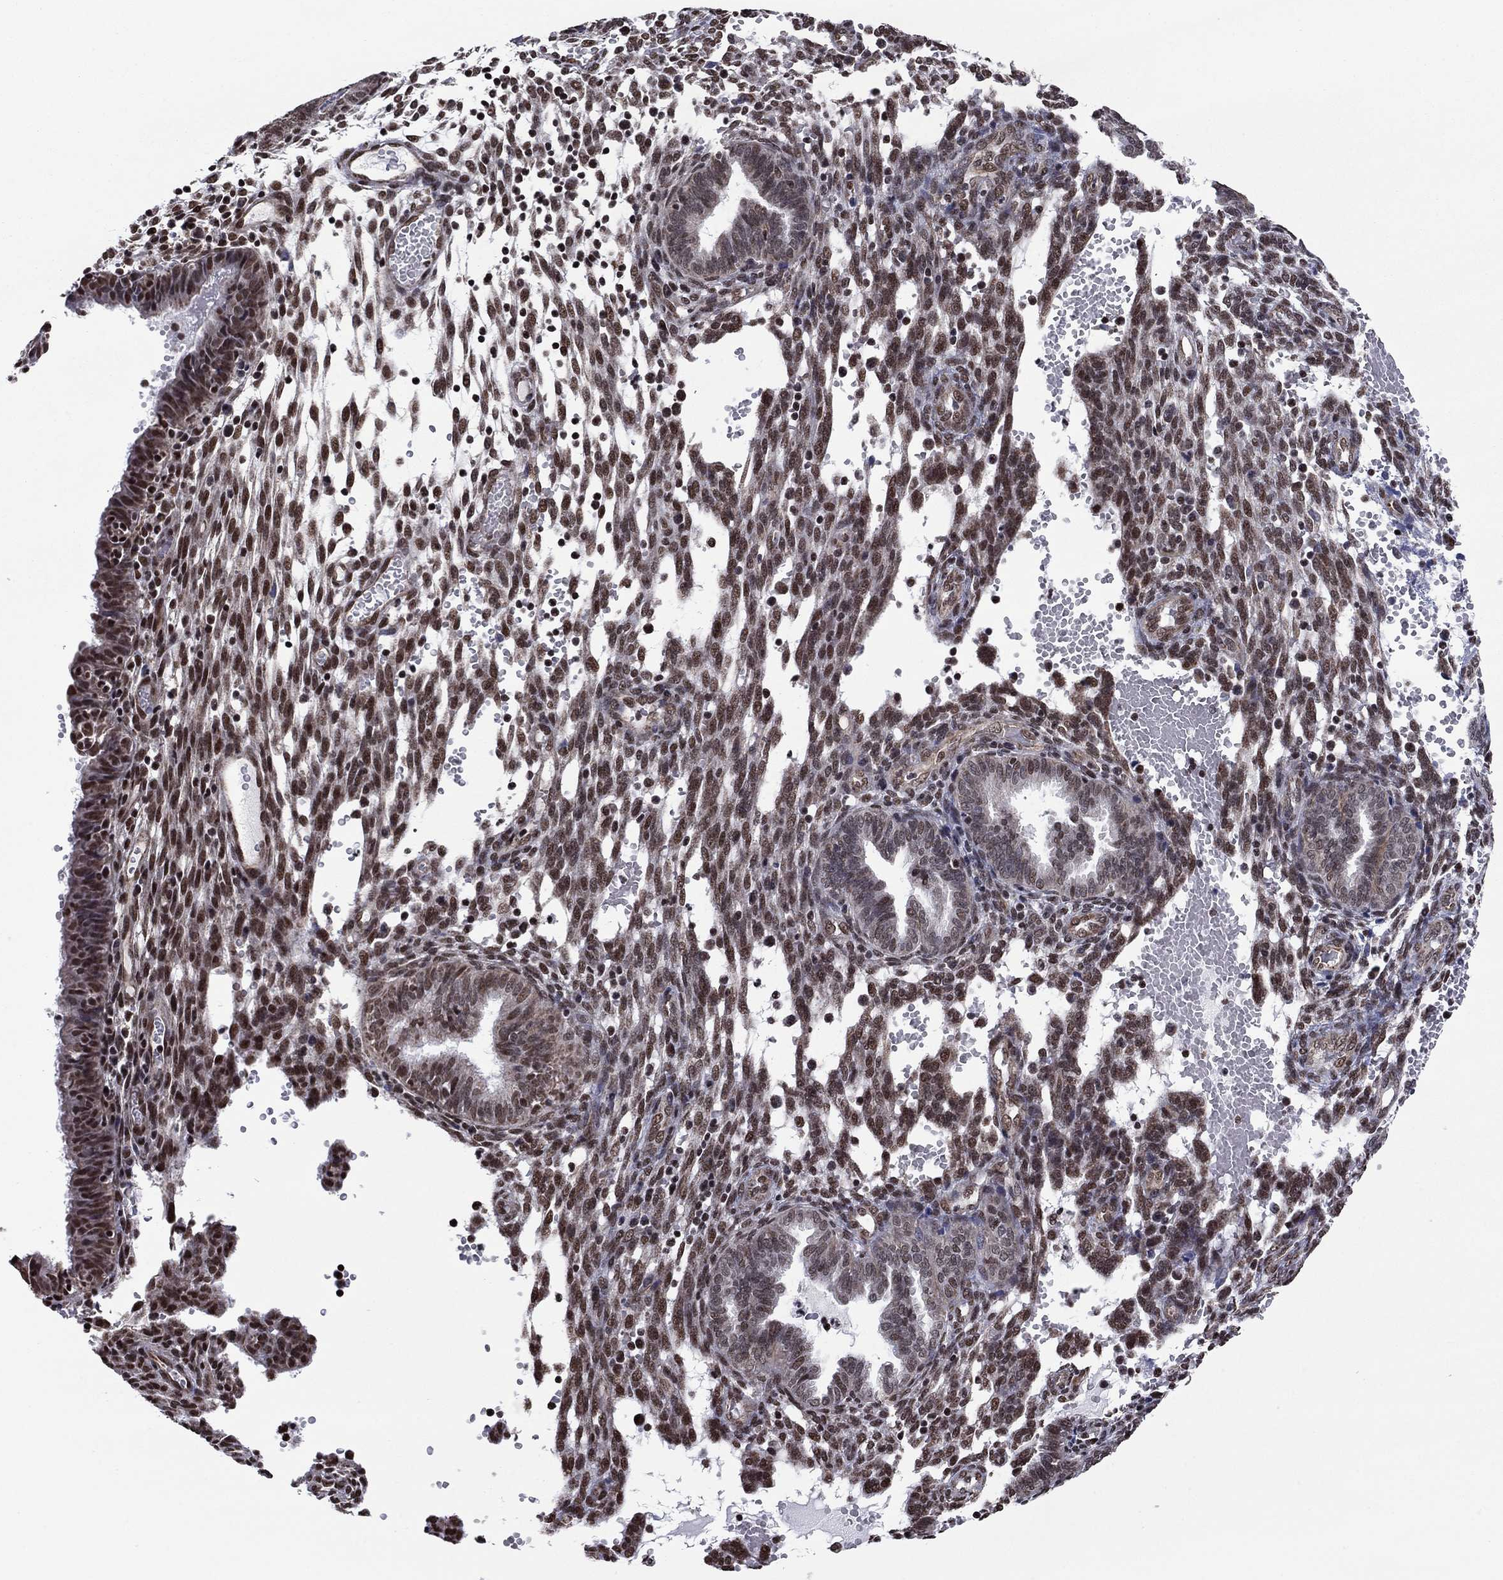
{"staining": {"intensity": "moderate", "quantity": ">75%", "location": "nuclear"}, "tissue": "endometrium", "cell_type": "Cells in endometrial stroma", "image_type": "normal", "snomed": [{"axis": "morphology", "description": "Normal tissue, NOS"}, {"axis": "topography", "description": "Endometrium"}], "caption": "Human endometrium stained for a protein (brown) demonstrates moderate nuclear positive expression in approximately >75% of cells in endometrial stroma.", "gene": "N4BP2", "patient": {"sex": "female", "age": 42}}